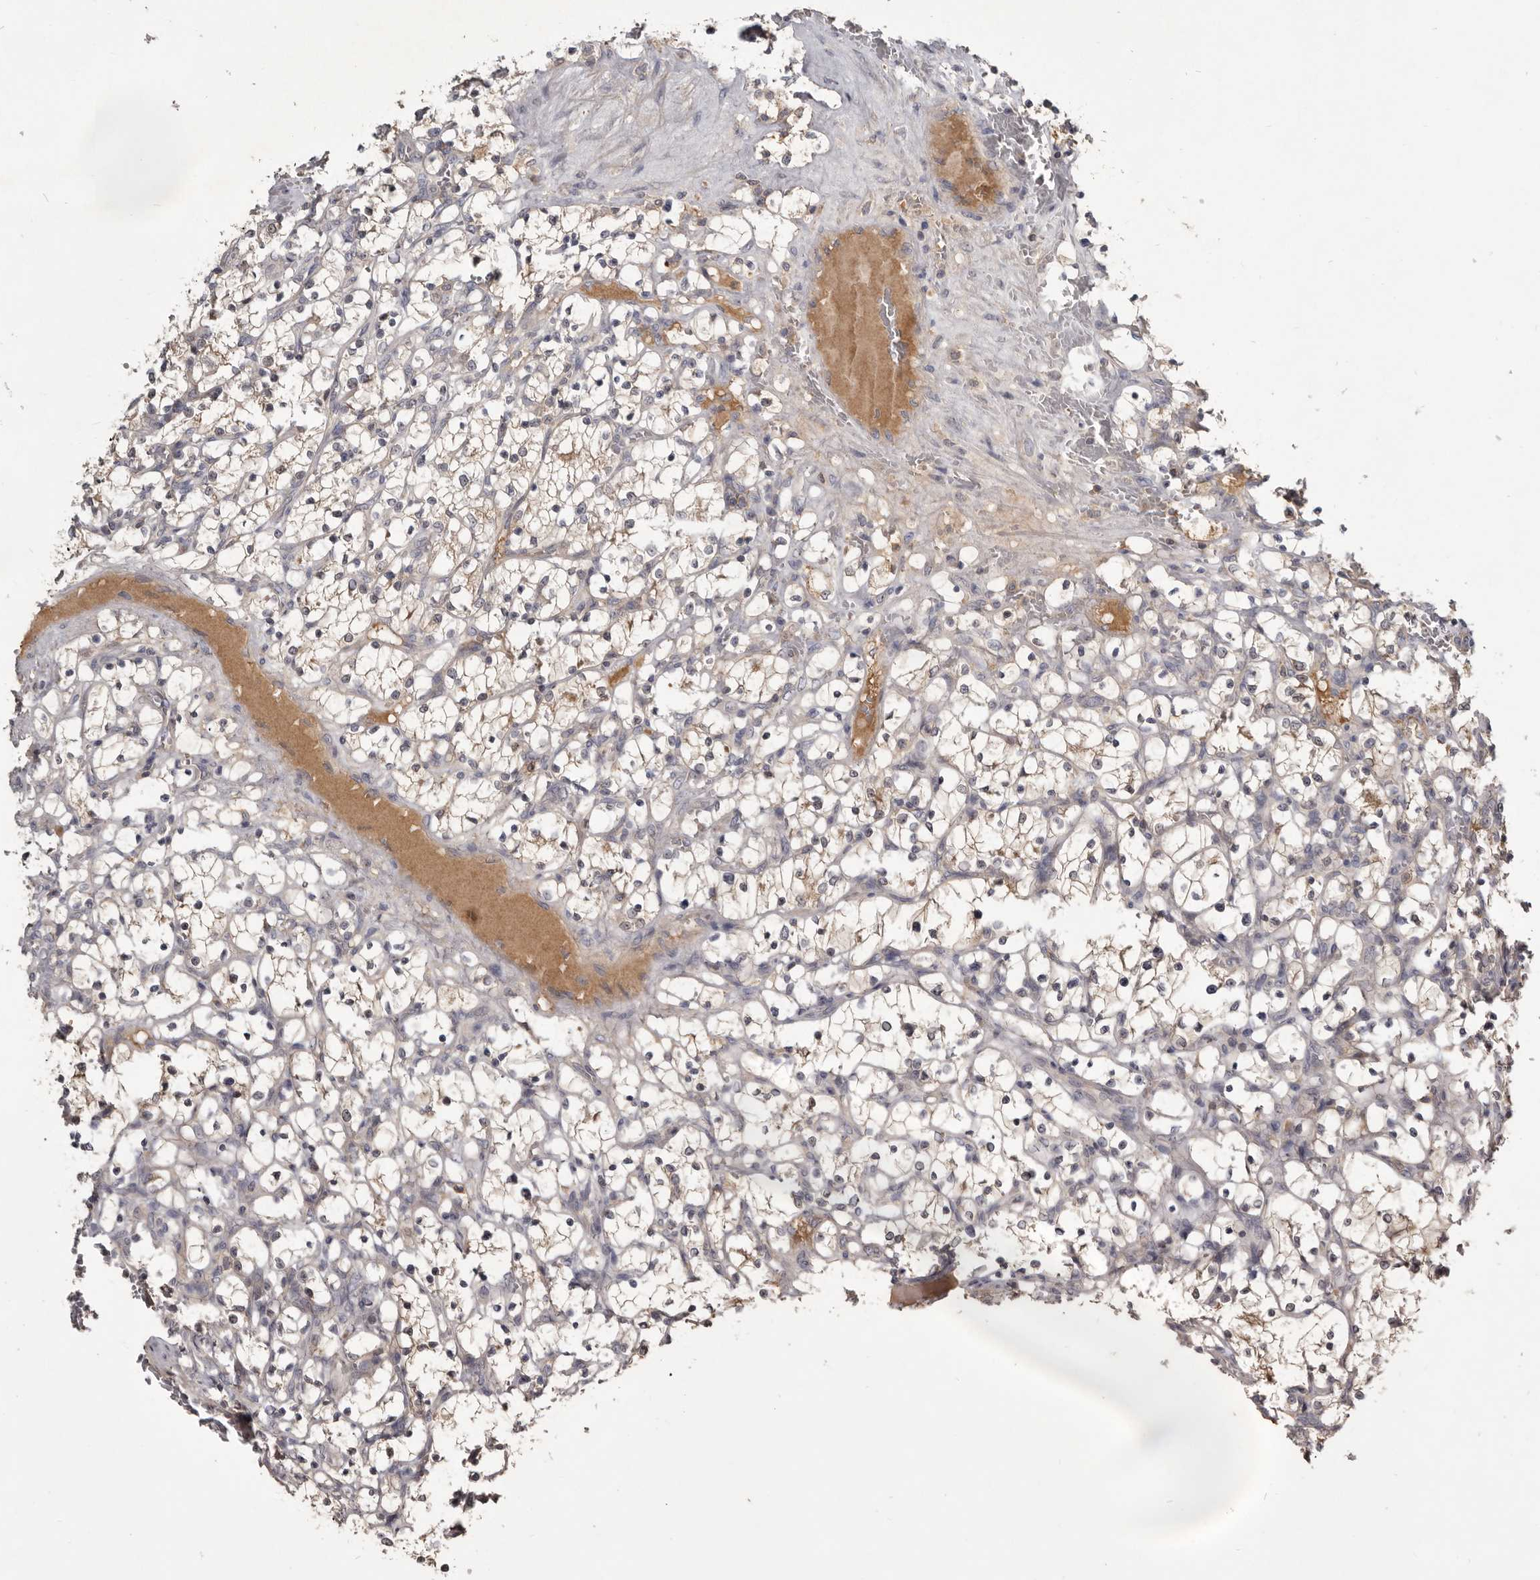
{"staining": {"intensity": "weak", "quantity": "25%-75%", "location": "cytoplasmic/membranous"}, "tissue": "renal cancer", "cell_type": "Tumor cells", "image_type": "cancer", "snomed": [{"axis": "morphology", "description": "Adenocarcinoma, NOS"}, {"axis": "topography", "description": "Kidney"}], "caption": "IHC staining of renal cancer, which exhibits low levels of weak cytoplasmic/membranous expression in about 25%-75% of tumor cells indicating weak cytoplasmic/membranous protein positivity. The staining was performed using DAB (brown) for protein detection and nuclei were counterstained in hematoxylin (blue).", "gene": "TTC39A", "patient": {"sex": "female", "age": 69}}